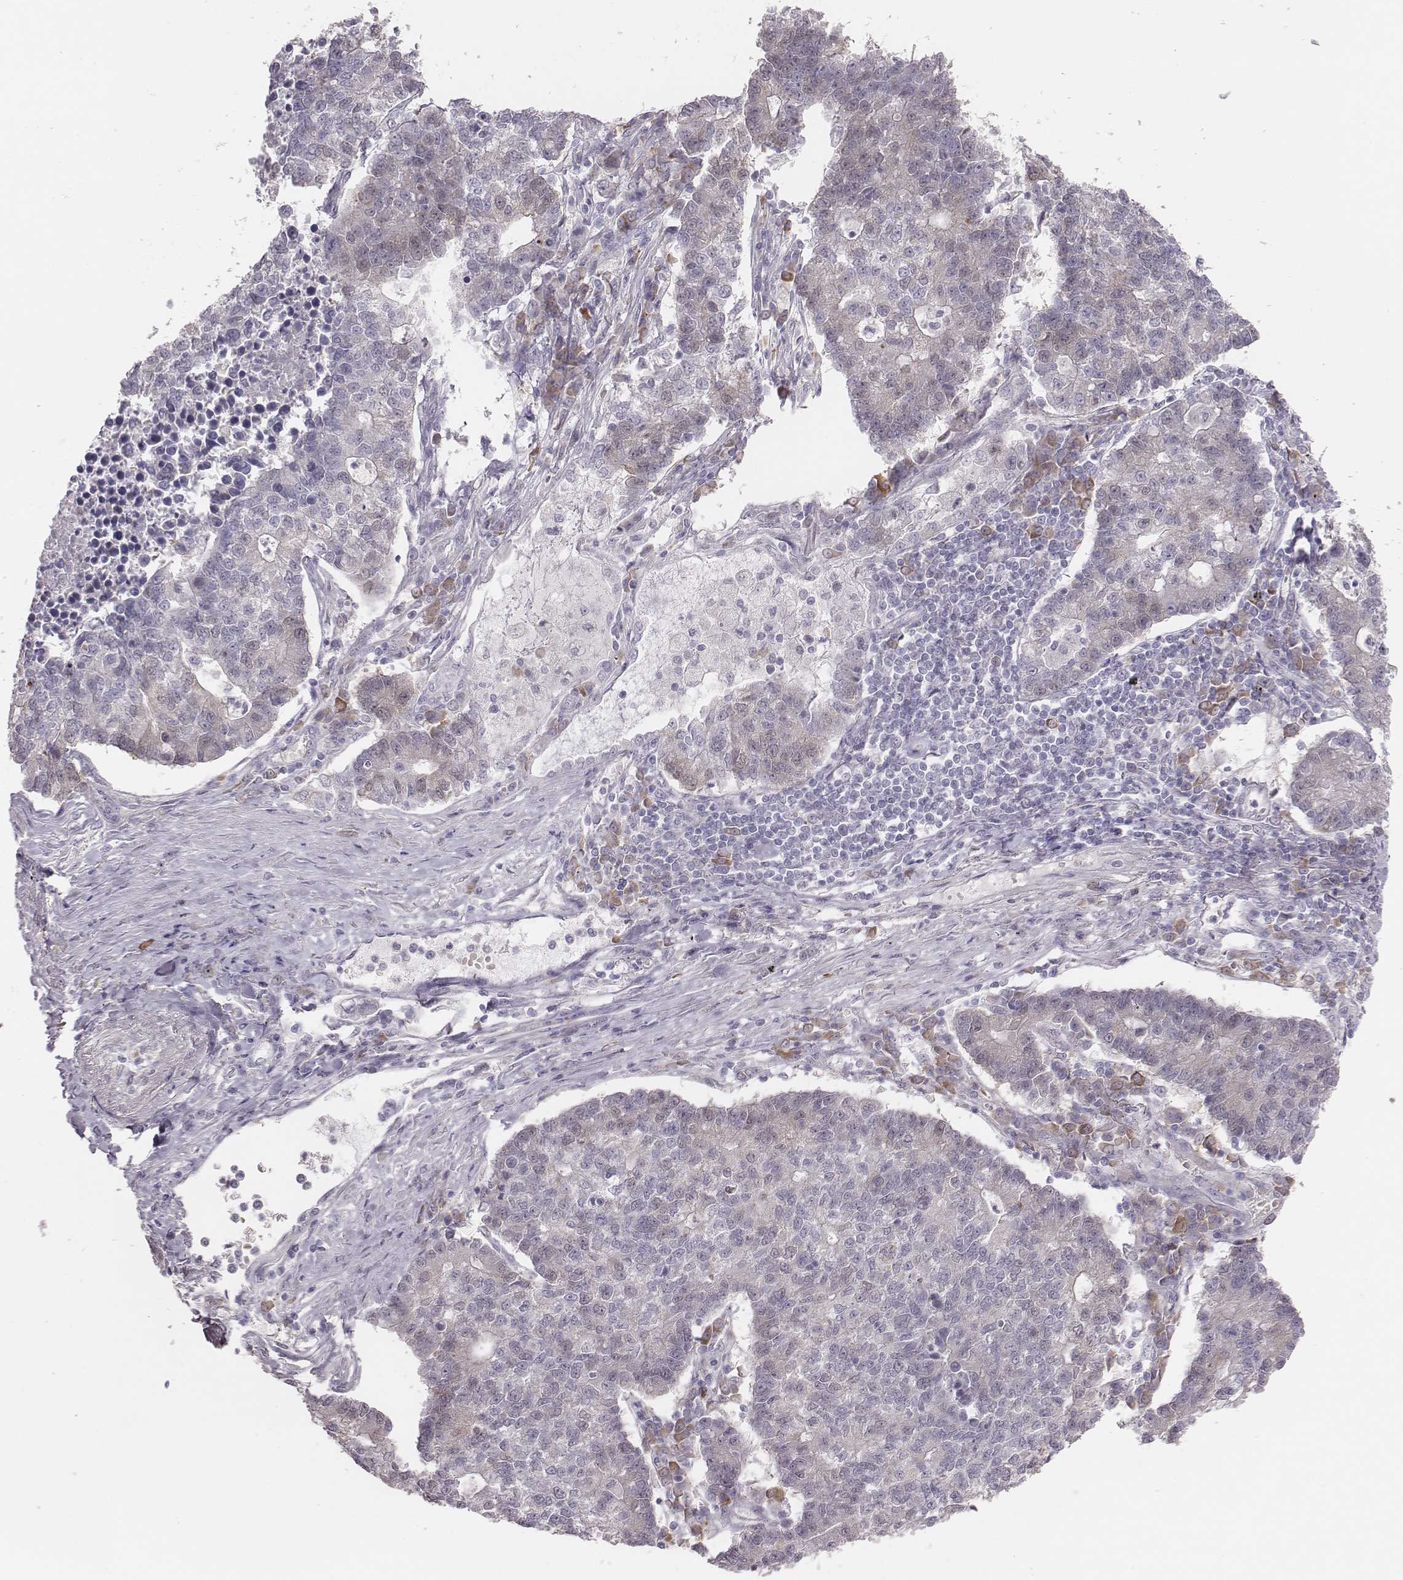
{"staining": {"intensity": "negative", "quantity": "none", "location": "none"}, "tissue": "lung cancer", "cell_type": "Tumor cells", "image_type": "cancer", "snomed": [{"axis": "morphology", "description": "Adenocarcinoma, NOS"}, {"axis": "topography", "description": "Lung"}], "caption": "This histopathology image is of adenocarcinoma (lung) stained with immunohistochemistry to label a protein in brown with the nuclei are counter-stained blue. There is no staining in tumor cells.", "gene": "PBK", "patient": {"sex": "male", "age": 57}}